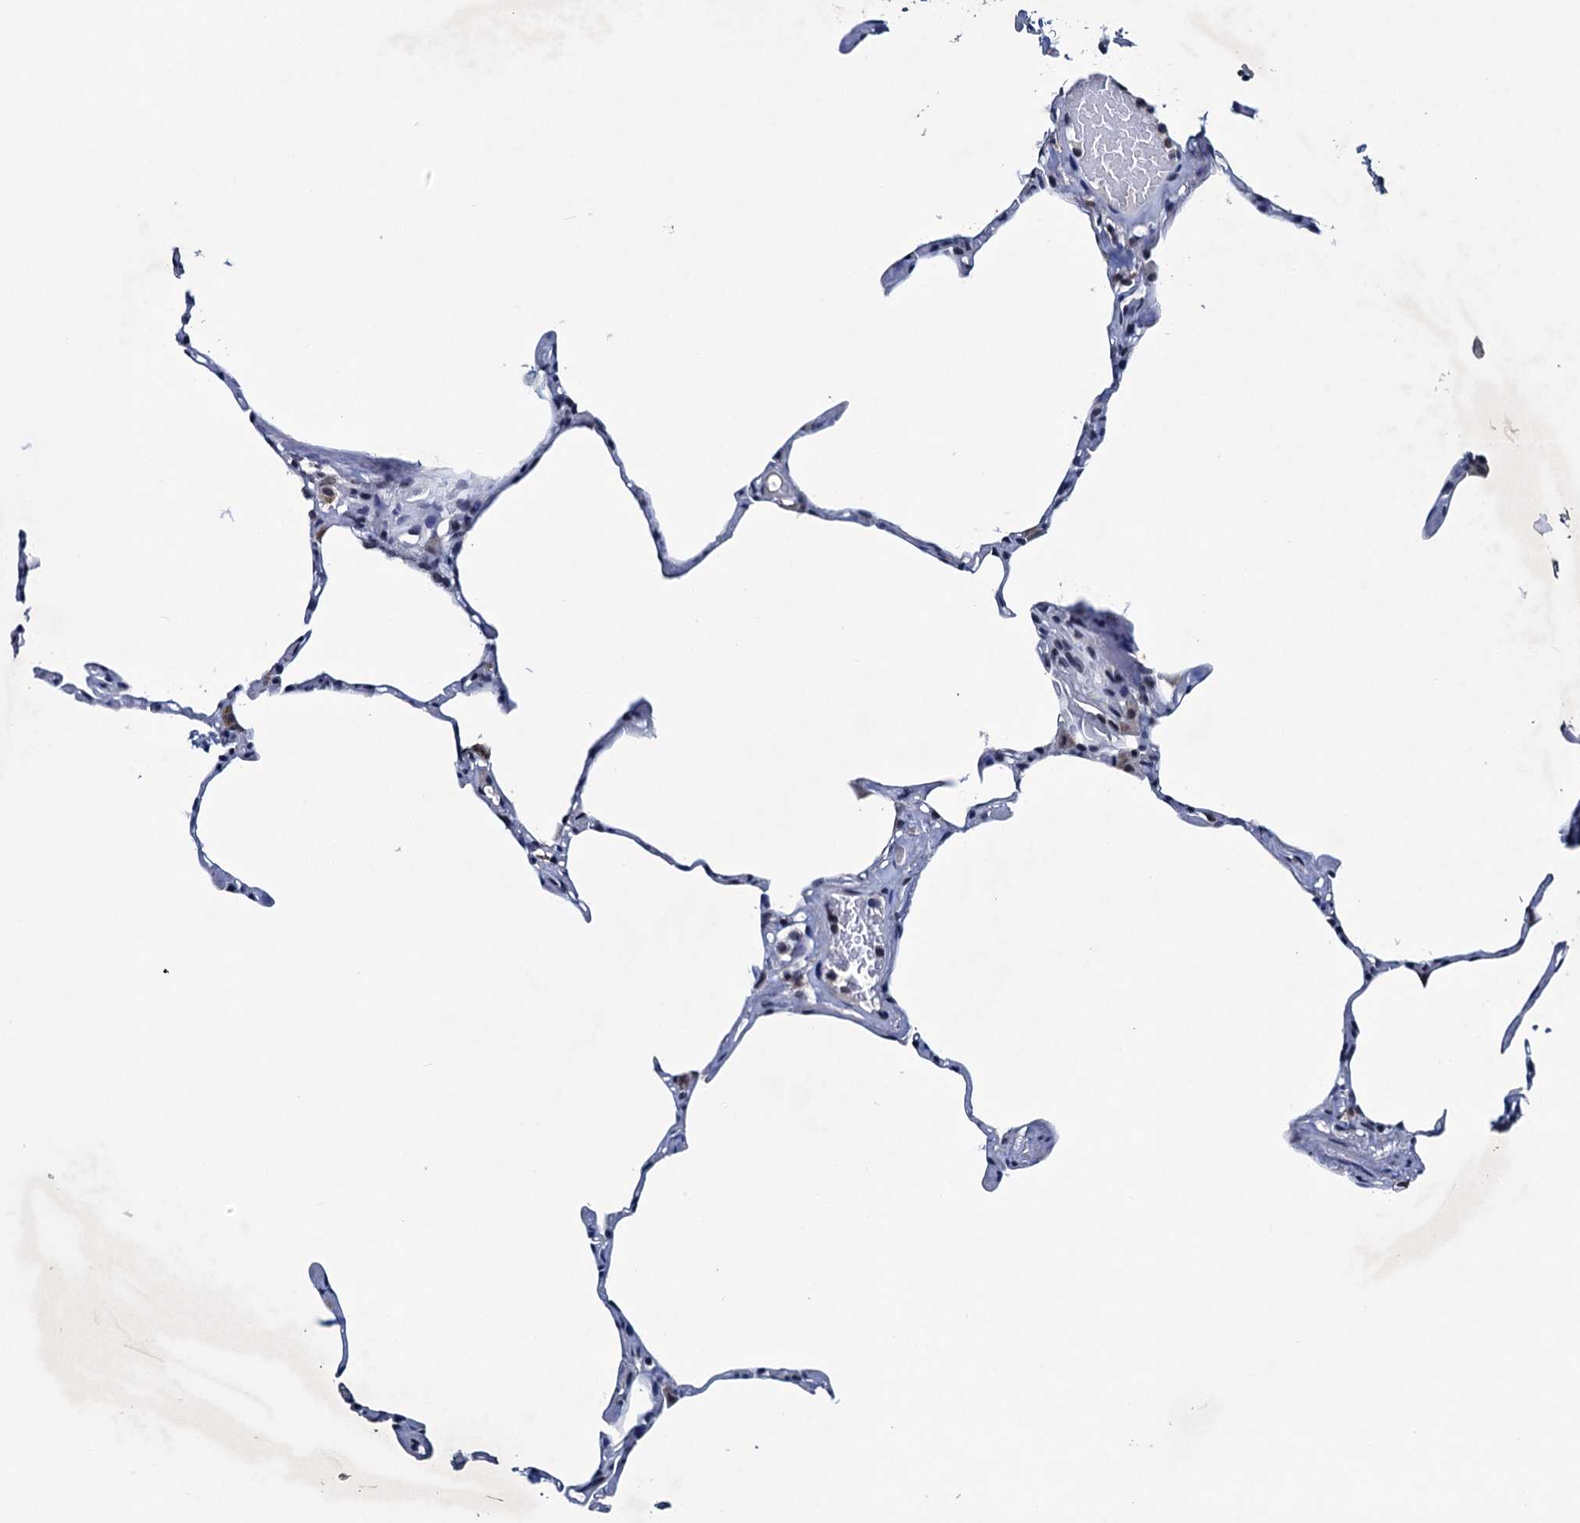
{"staining": {"intensity": "negative", "quantity": "none", "location": "none"}, "tissue": "lung", "cell_type": "Alveolar cells", "image_type": "normal", "snomed": [{"axis": "morphology", "description": "Normal tissue, NOS"}, {"axis": "topography", "description": "Lung"}], "caption": "DAB immunohistochemical staining of benign lung reveals no significant expression in alveolar cells. (DAB immunohistochemistry visualized using brightfield microscopy, high magnification).", "gene": "FNBP4", "patient": {"sex": "male", "age": 65}}